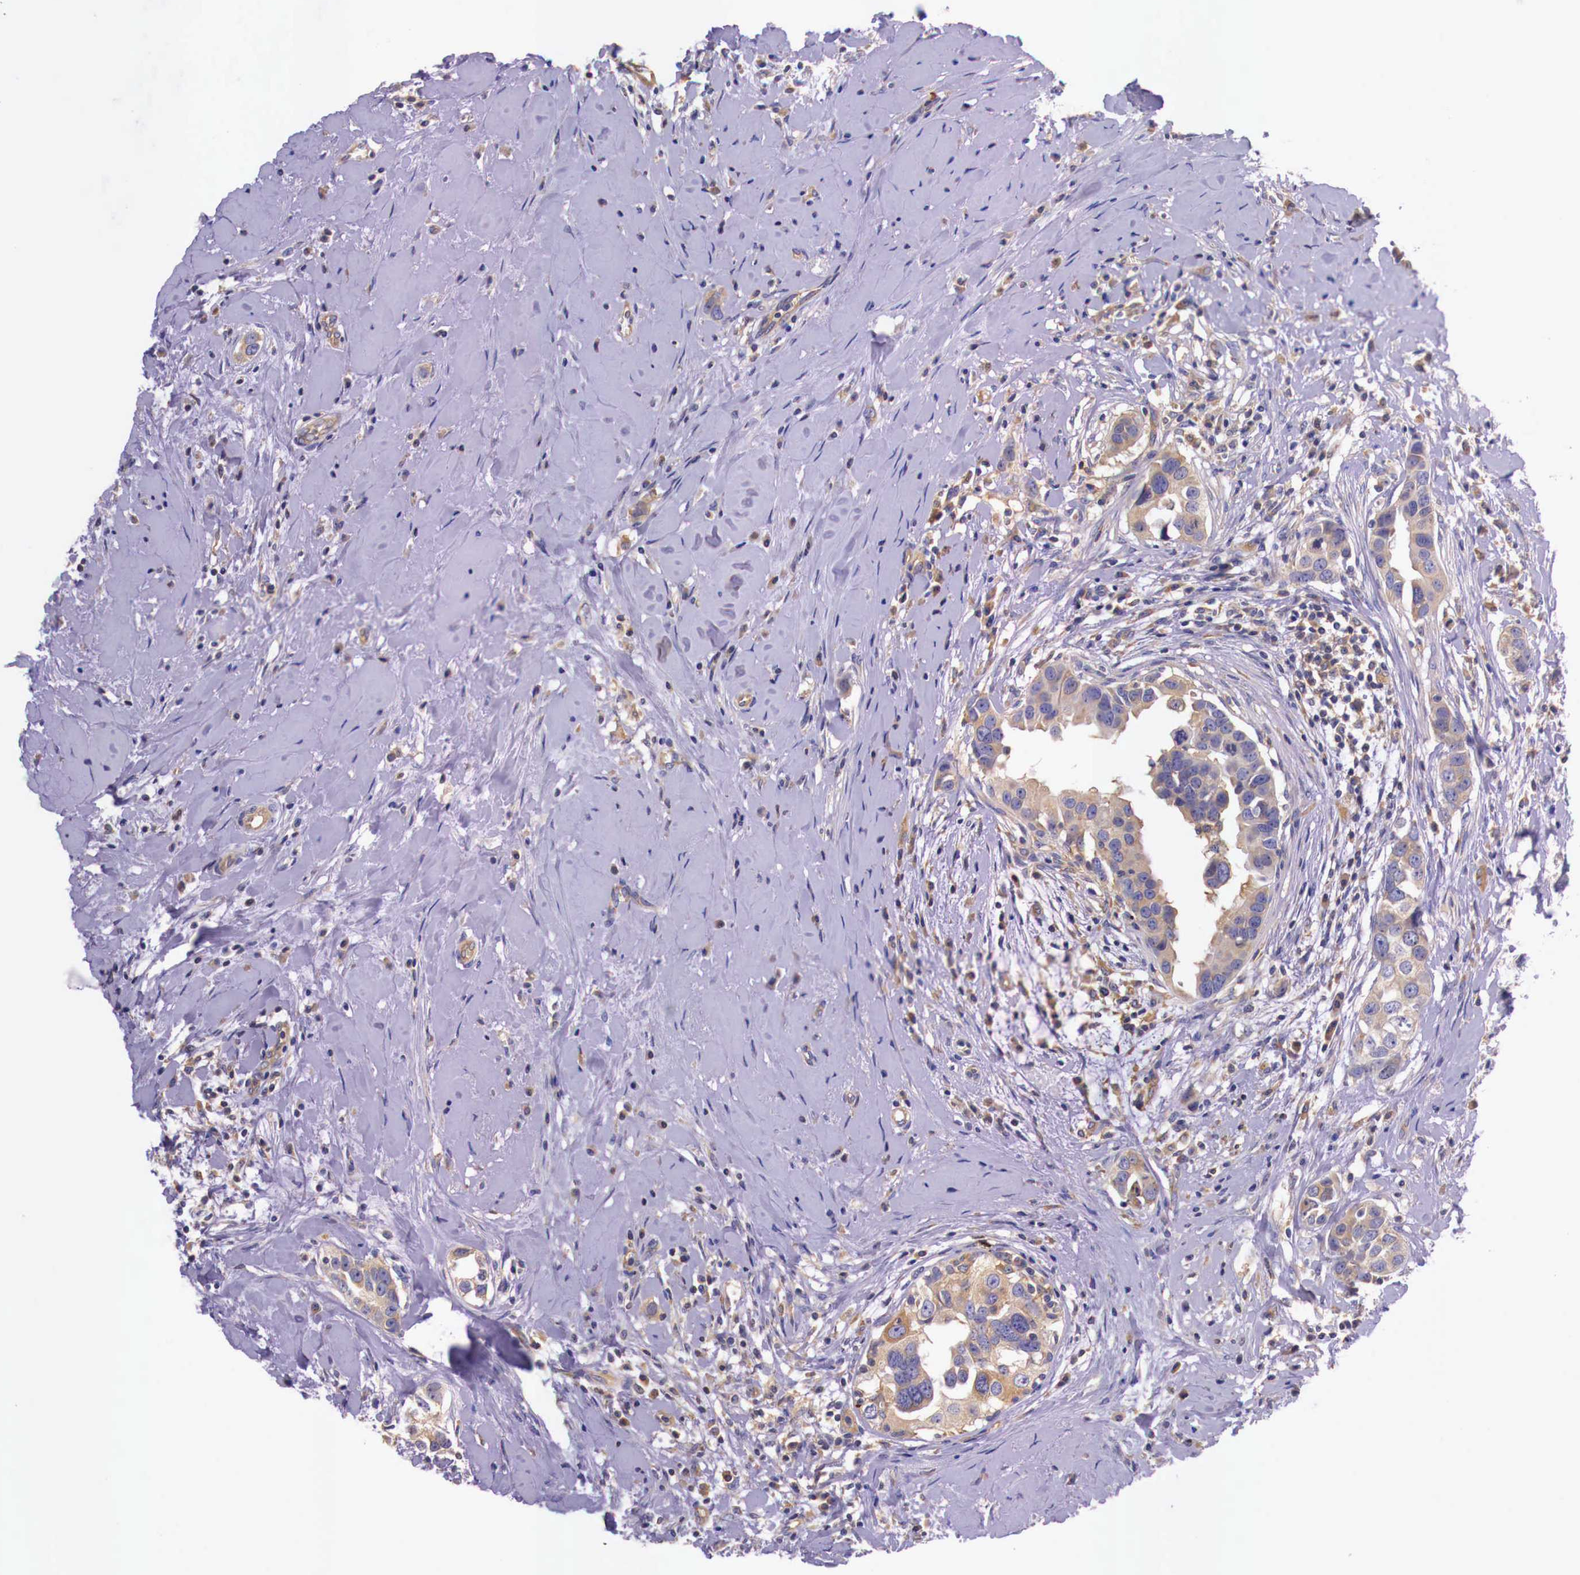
{"staining": {"intensity": "weak", "quantity": ">75%", "location": "cytoplasmic/membranous"}, "tissue": "breast cancer", "cell_type": "Tumor cells", "image_type": "cancer", "snomed": [{"axis": "morphology", "description": "Duct carcinoma"}, {"axis": "topography", "description": "Breast"}], "caption": "Tumor cells reveal low levels of weak cytoplasmic/membranous expression in about >75% of cells in breast infiltrating ductal carcinoma. (Brightfield microscopy of DAB IHC at high magnification).", "gene": "GRIPAP1", "patient": {"sex": "female", "age": 55}}